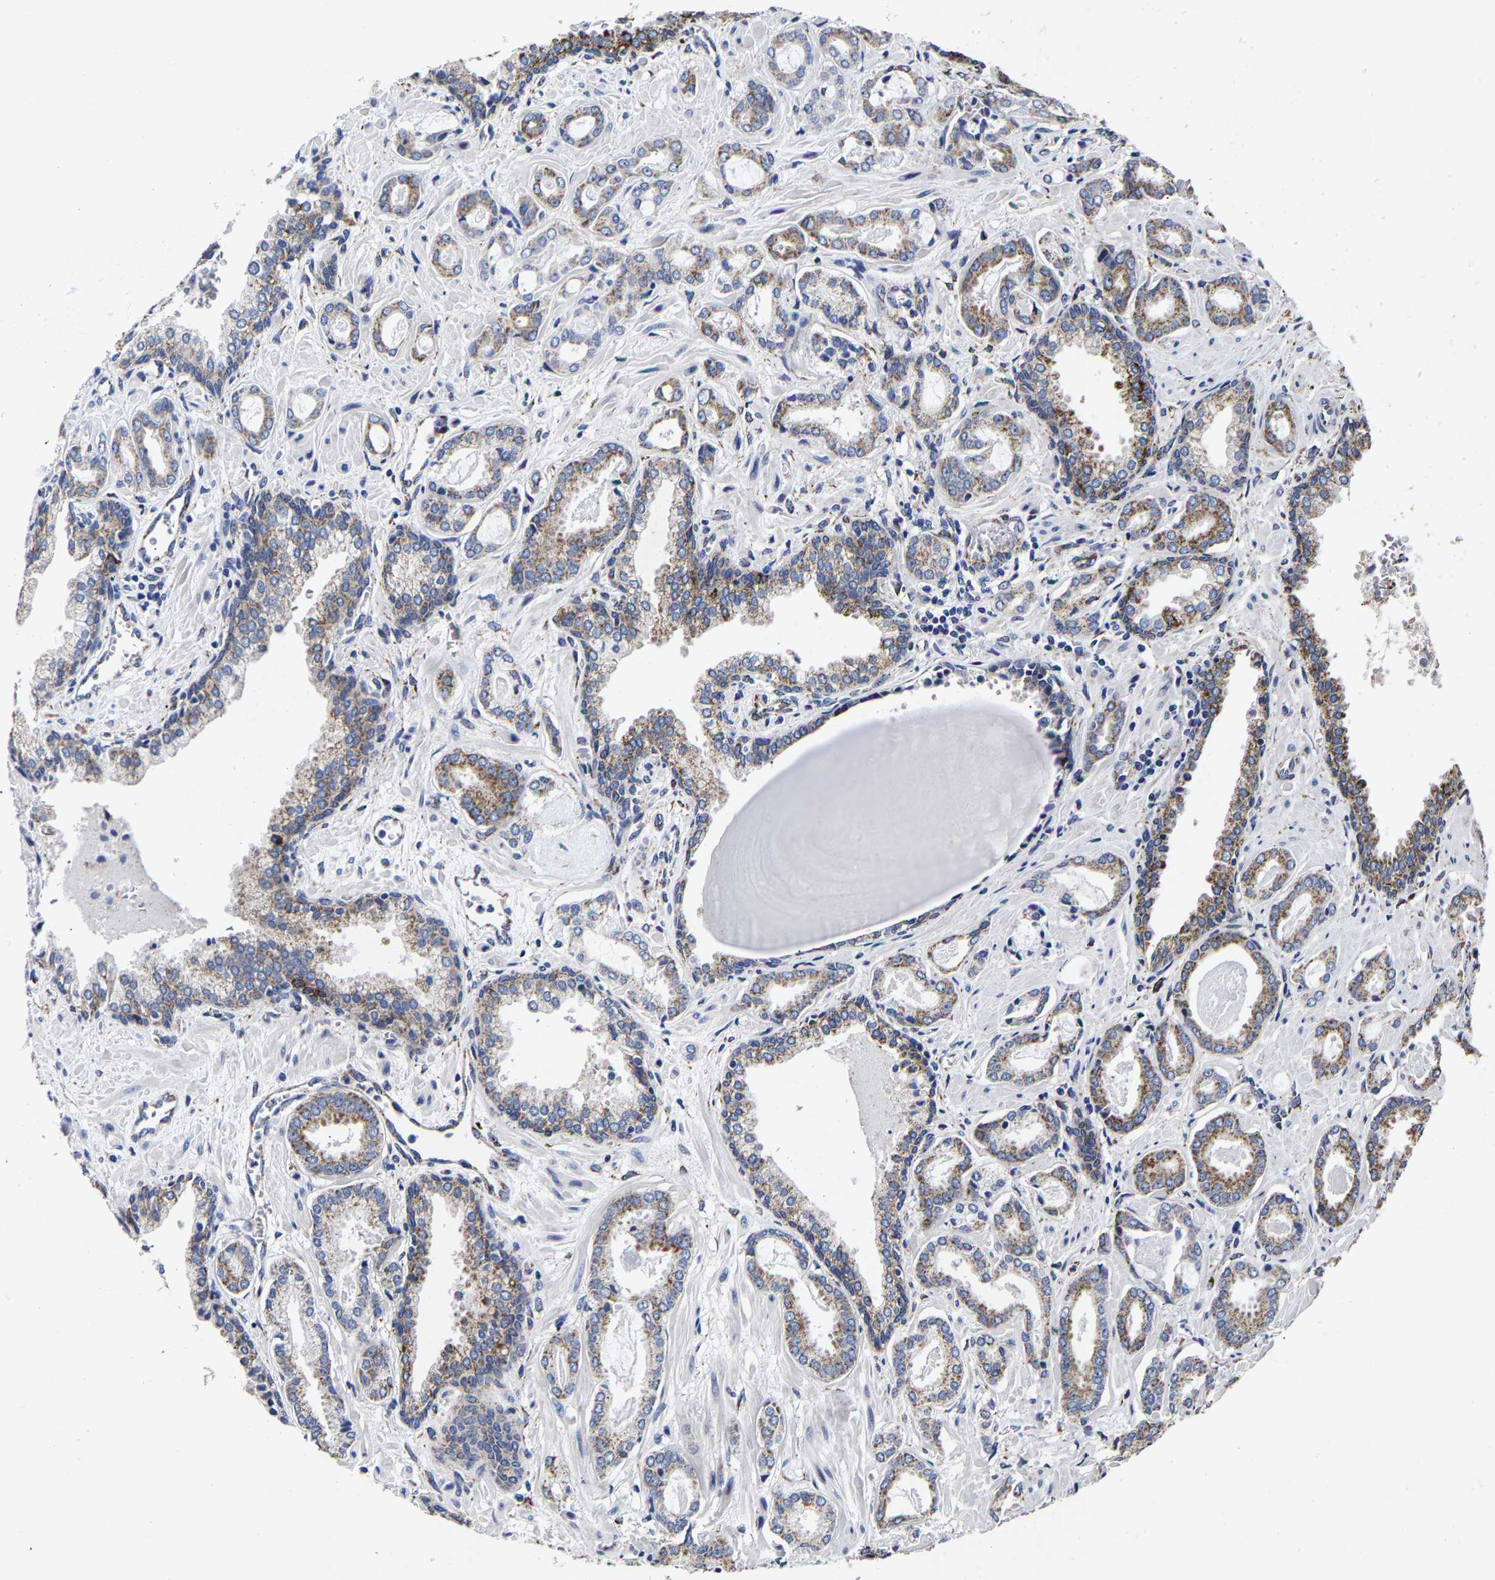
{"staining": {"intensity": "moderate", "quantity": ">75%", "location": "cytoplasmic/membranous"}, "tissue": "prostate cancer", "cell_type": "Tumor cells", "image_type": "cancer", "snomed": [{"axis": "morphology", "description": "Adenocarcinoma, Low grade"}, {"axis": "topography", "description": "Prostate"}], "caption": "This histopathology image reveals IHC staining of human prostate low-grade adenocarcinoma, with medium moderate cytoplasmic/membranous positivity in approximately >75% of tumor cells.", "gene": "AASS", "patient": {"sex": "male", "age": 53}}